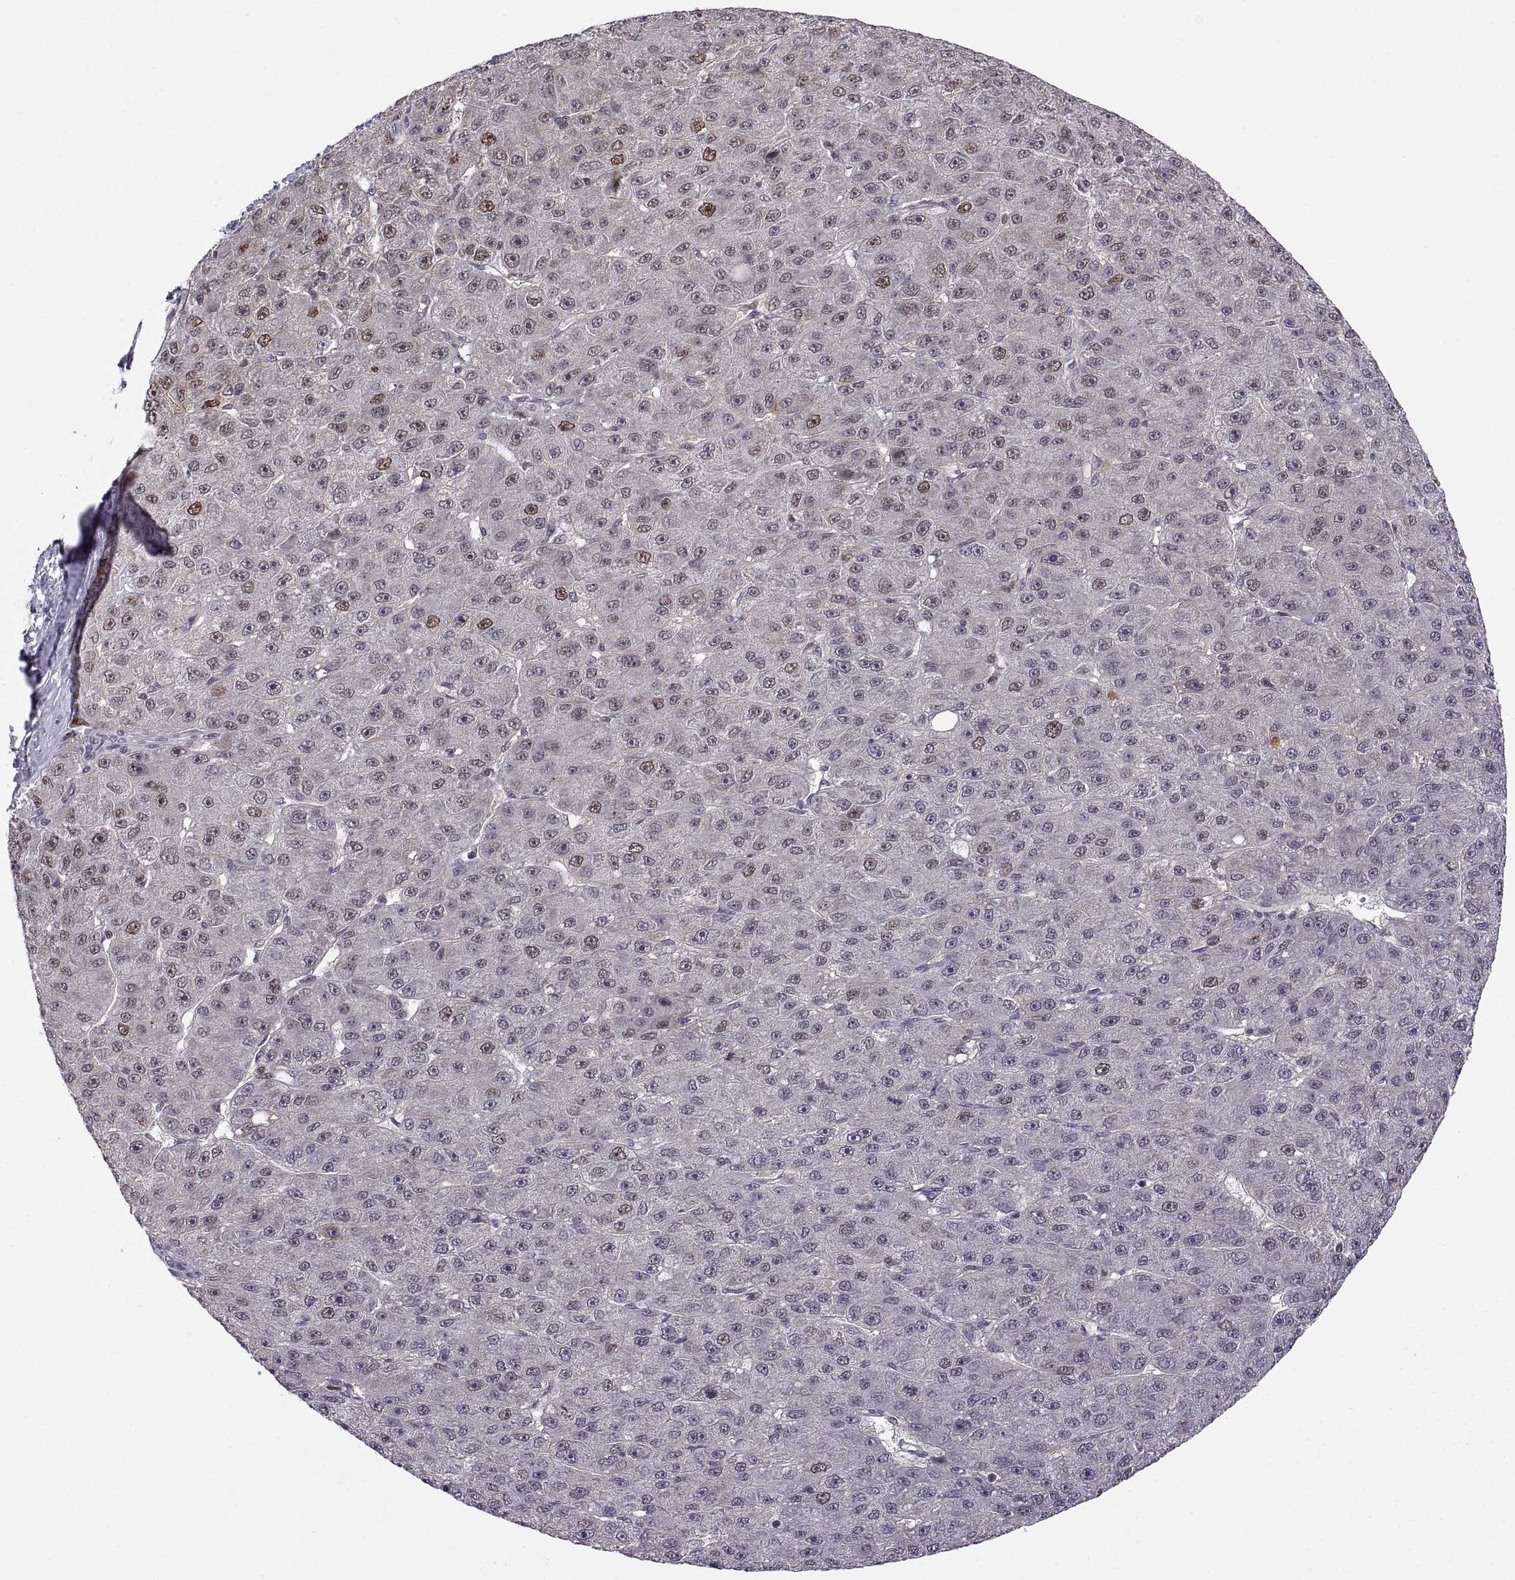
{"staining": {"intensity": "weak", "quantity": "<25%", "location": "nuclear"}, "tissue": "liver cancer", "cell_type": "Tumor cells", "image_type": "cancer", "snomed": [{"axis": "morphology", "description": "Carcinoma, Hepatocellular, NOS"}, {"axis": "topography", "description": "Liver"}], "caption": "Immunohistochemistry (IHC) of liver cancer (hepatocellular carcinoma) demonstrates no staining in tumor cells. (DAB immunohistochemistry (IHC) with hematoxylin counter stain).", "gene": "CHFR", "patient": {"sex": "male", "age": 67}}